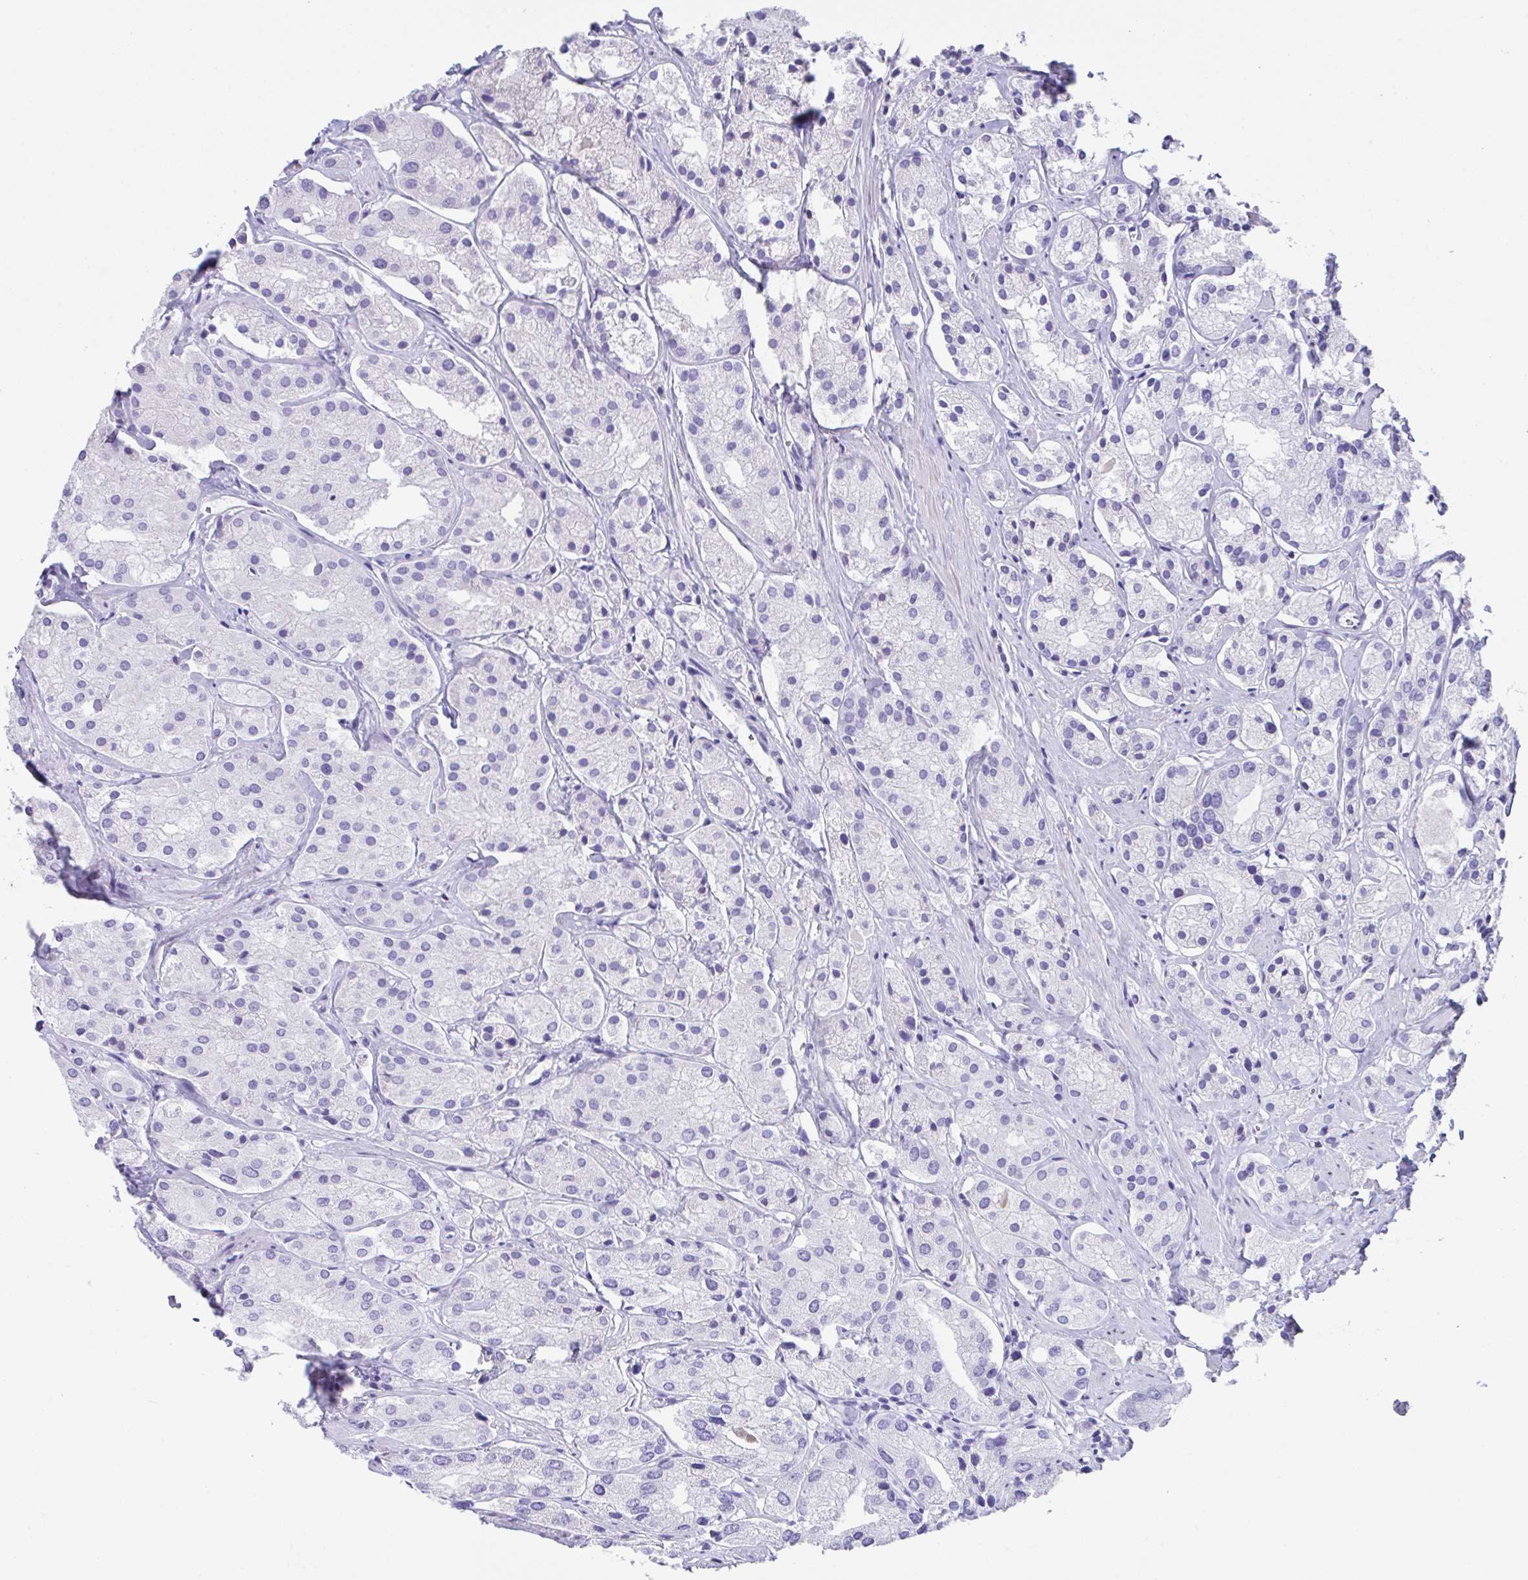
{"staining": {"intensity": "negative", "quantity": "none", "location": "none"}, "tissue": "prostate cancer", "cell_type": "Tumor cells", "image_type": "cancer", "snomed": [{"axis": "morphology", "description": "Adenocarcinoma, Low grade"}, {"axis": "topography", "description": "Prostate"}], "caption": "High power microscopy image of an immunohistochemistry histopathology image of prostate cancer, revealing no significant staining in tumor cells. (Immunohistochemistry, brightfield microscopy, high magnification).", "gene": "SLC16A6", "patient": {"sex": "male", "age": 69}}